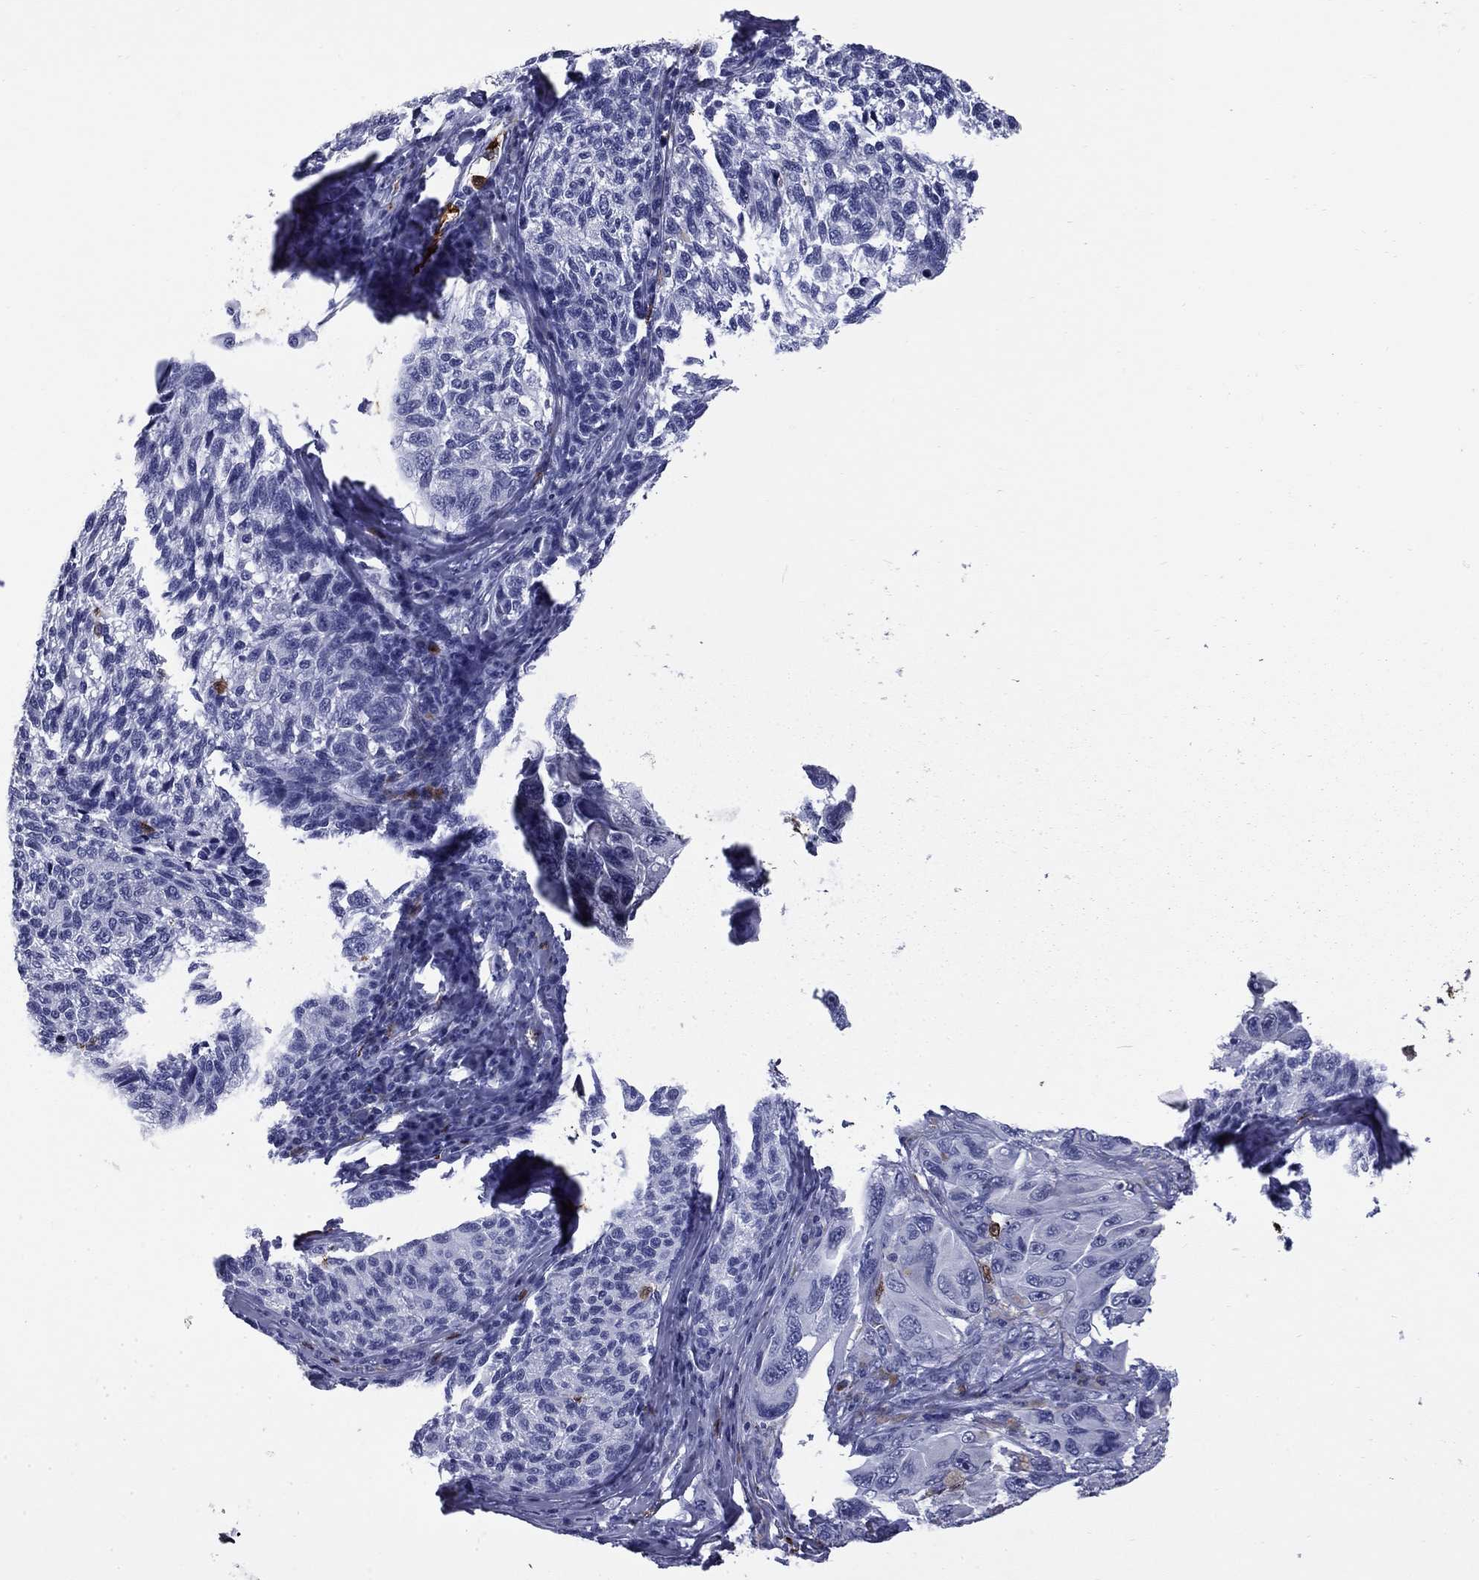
{"staining": {"intensity": "negative", "quantity": "none", "location": "none"}, "tissue": "melanoma", "cell_type": "Tumor cells", "image_type": "cancer", "snomed": [{"axis": "morphology", "description": "Malignant melanoma, NOS"}, {"axis": "topography", "description": "Skin"}], "caption": "The immunohistochemistry (IHC) histopathology image has no significant expression in tumor cells of melanoma tissue.", "gene": "TRIM29", "patient": {"sex": "female", "age": 73}}